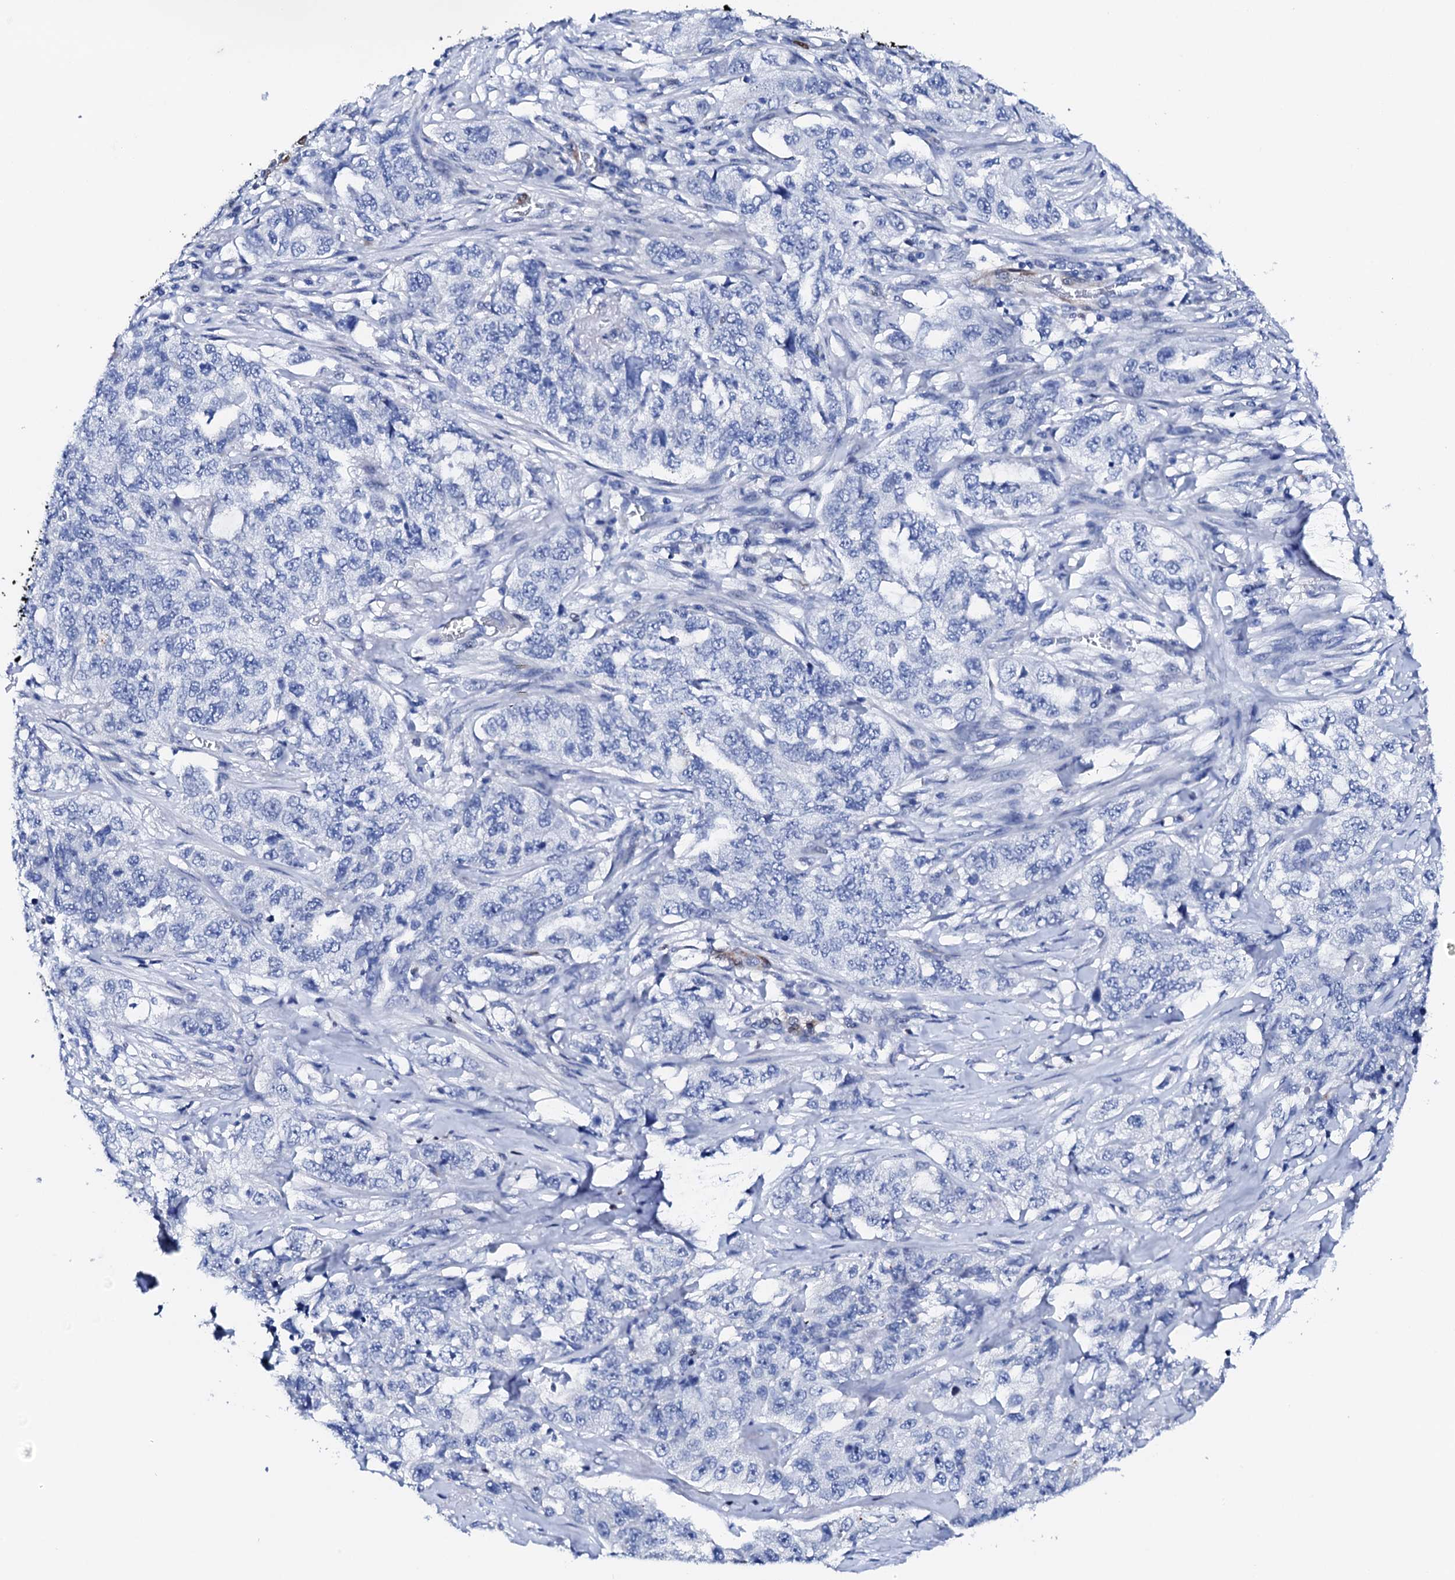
{"staining": {"intensity": "negative", "quantity": "none", "location": "none"}, "tissue": "lung cancer", "cell_type": "Tumor cells", "image_type": "cancer", "snomed": [{"axis": "morphology", "description": "Adenocarcinoma, NOS"}, {"axis": "topography", "description": "Lung"}], "caption": "Immunohistochemistry of human adenocarcinoma (lung) shows no positivity in tumor cells.", "gene": "NRIP2", "patient": {"sex": "female", "age": 51}}